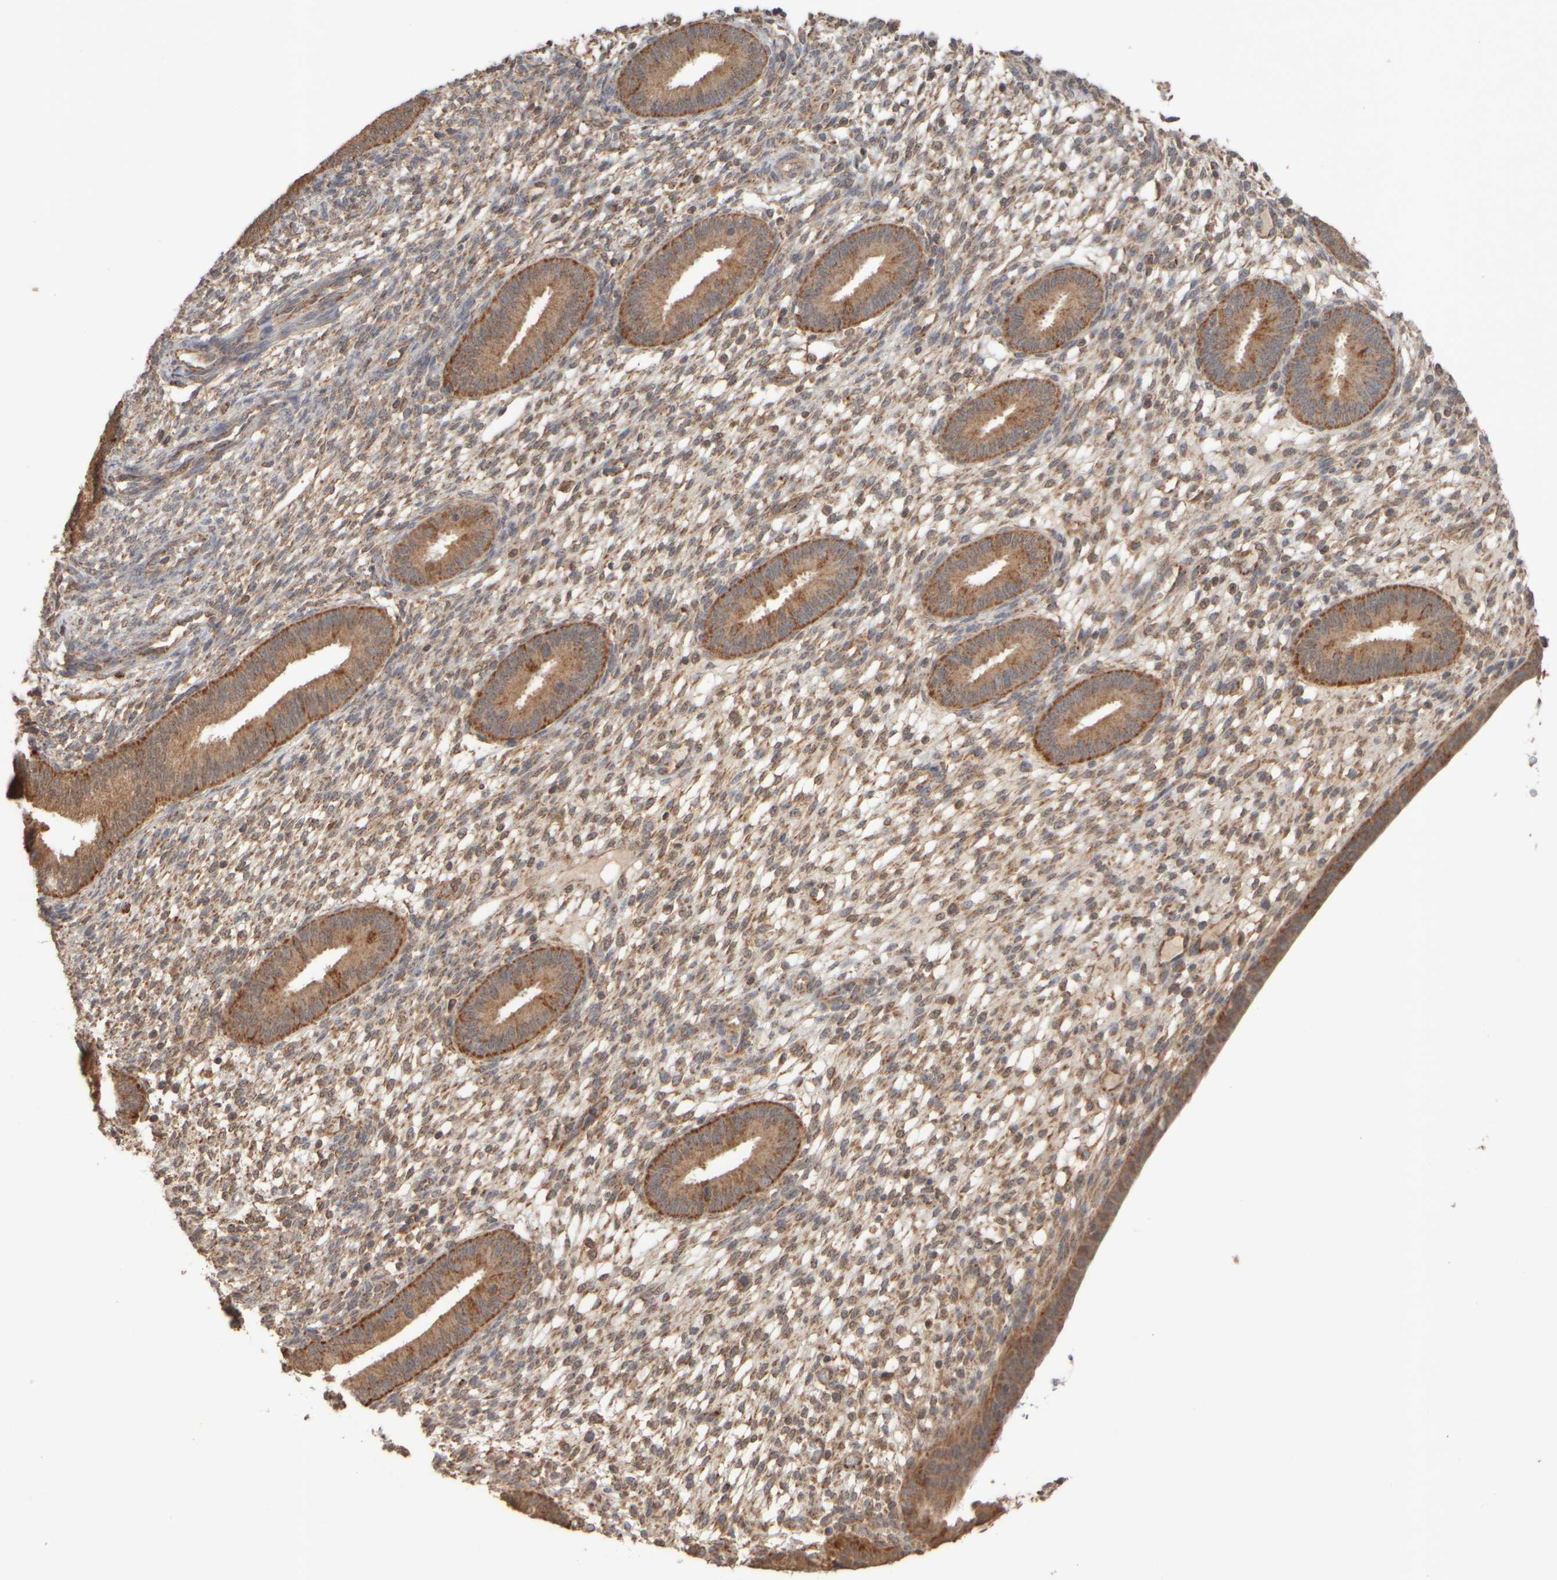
{"staining": {"intensity": "weak", "quantity": ">75%", "location": "cytoplasmic/membranous"}, "tissue": "endometrium", "cell_type": "Cells in endometrial stroma", "image_type": "normal", "snomed": [{"axis": "morphology", "description": "Normal tissue, NOS"}, {"axis": "topography", "description": "Endometrium"}], "caption": "This is a histology image of immunohistochemistry (IHC) staining of normal endometrium, which shows weak expression in the cytoplasmic/membranous of cells in endometrial stroma.", "gene": "EIF2B3", "patient": {"sex": "female", "age": 46}}